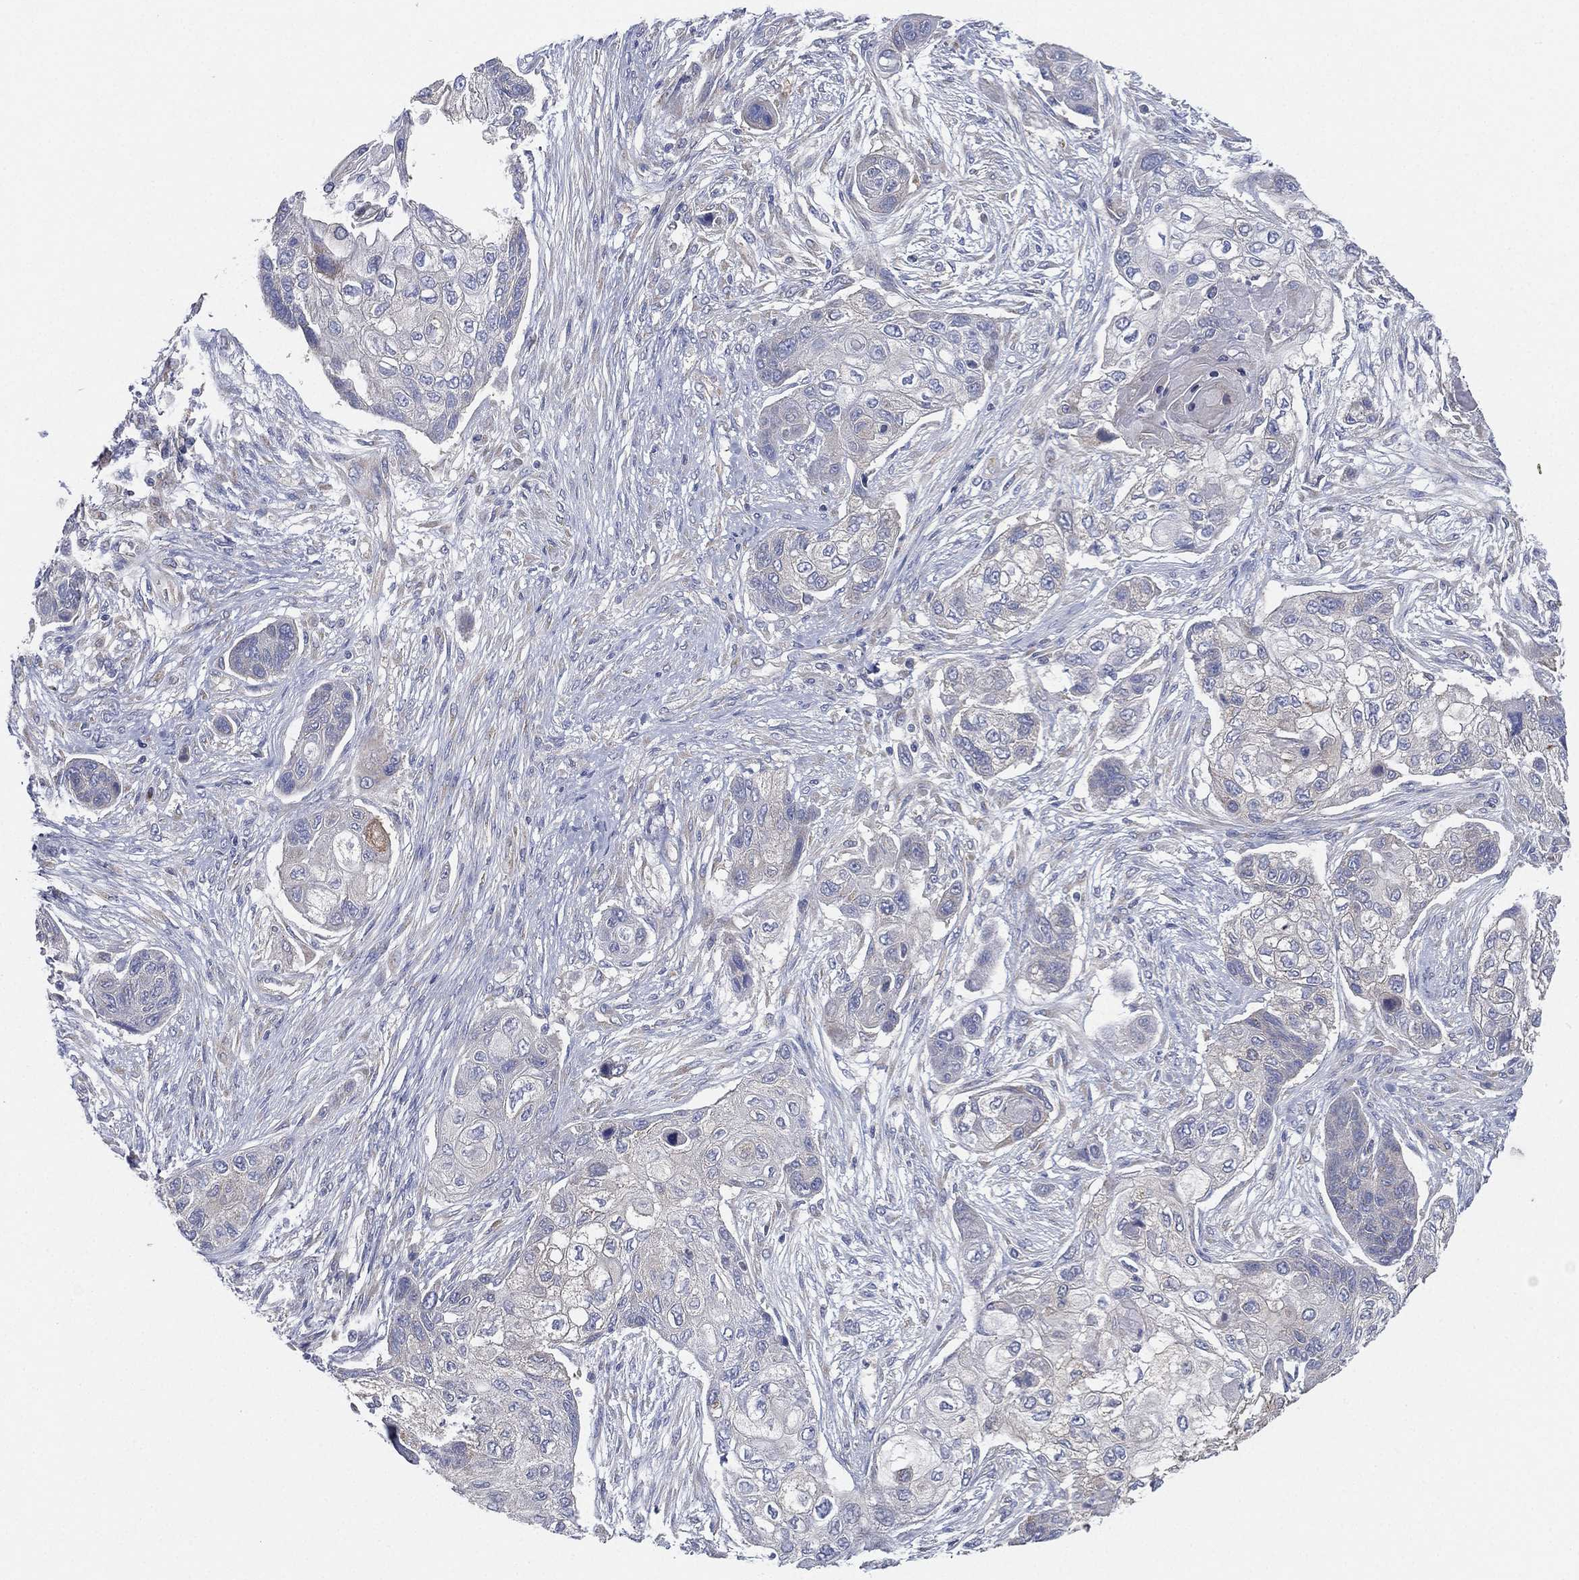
{"staining": {"intensity": "negative", "quantity": "none", "location": "none"}, "tissue": "lung cancer", "cell_type": "Tumor cells", "image_type": "cancer", "snomed": [{"axis": "morphology", "description": "Squamous cell carcinoma, NOS"}, {"axis": "topography", "description": "Lung"}], "caption": "A high-resolution image shows immunohistochemistry staining of lung cancer (squamous cell carcinoma), which demonstrates no significant expression in tumor cells.", "gene": "ATP8A2", "patient": {"sex": "male", "age": 69}}